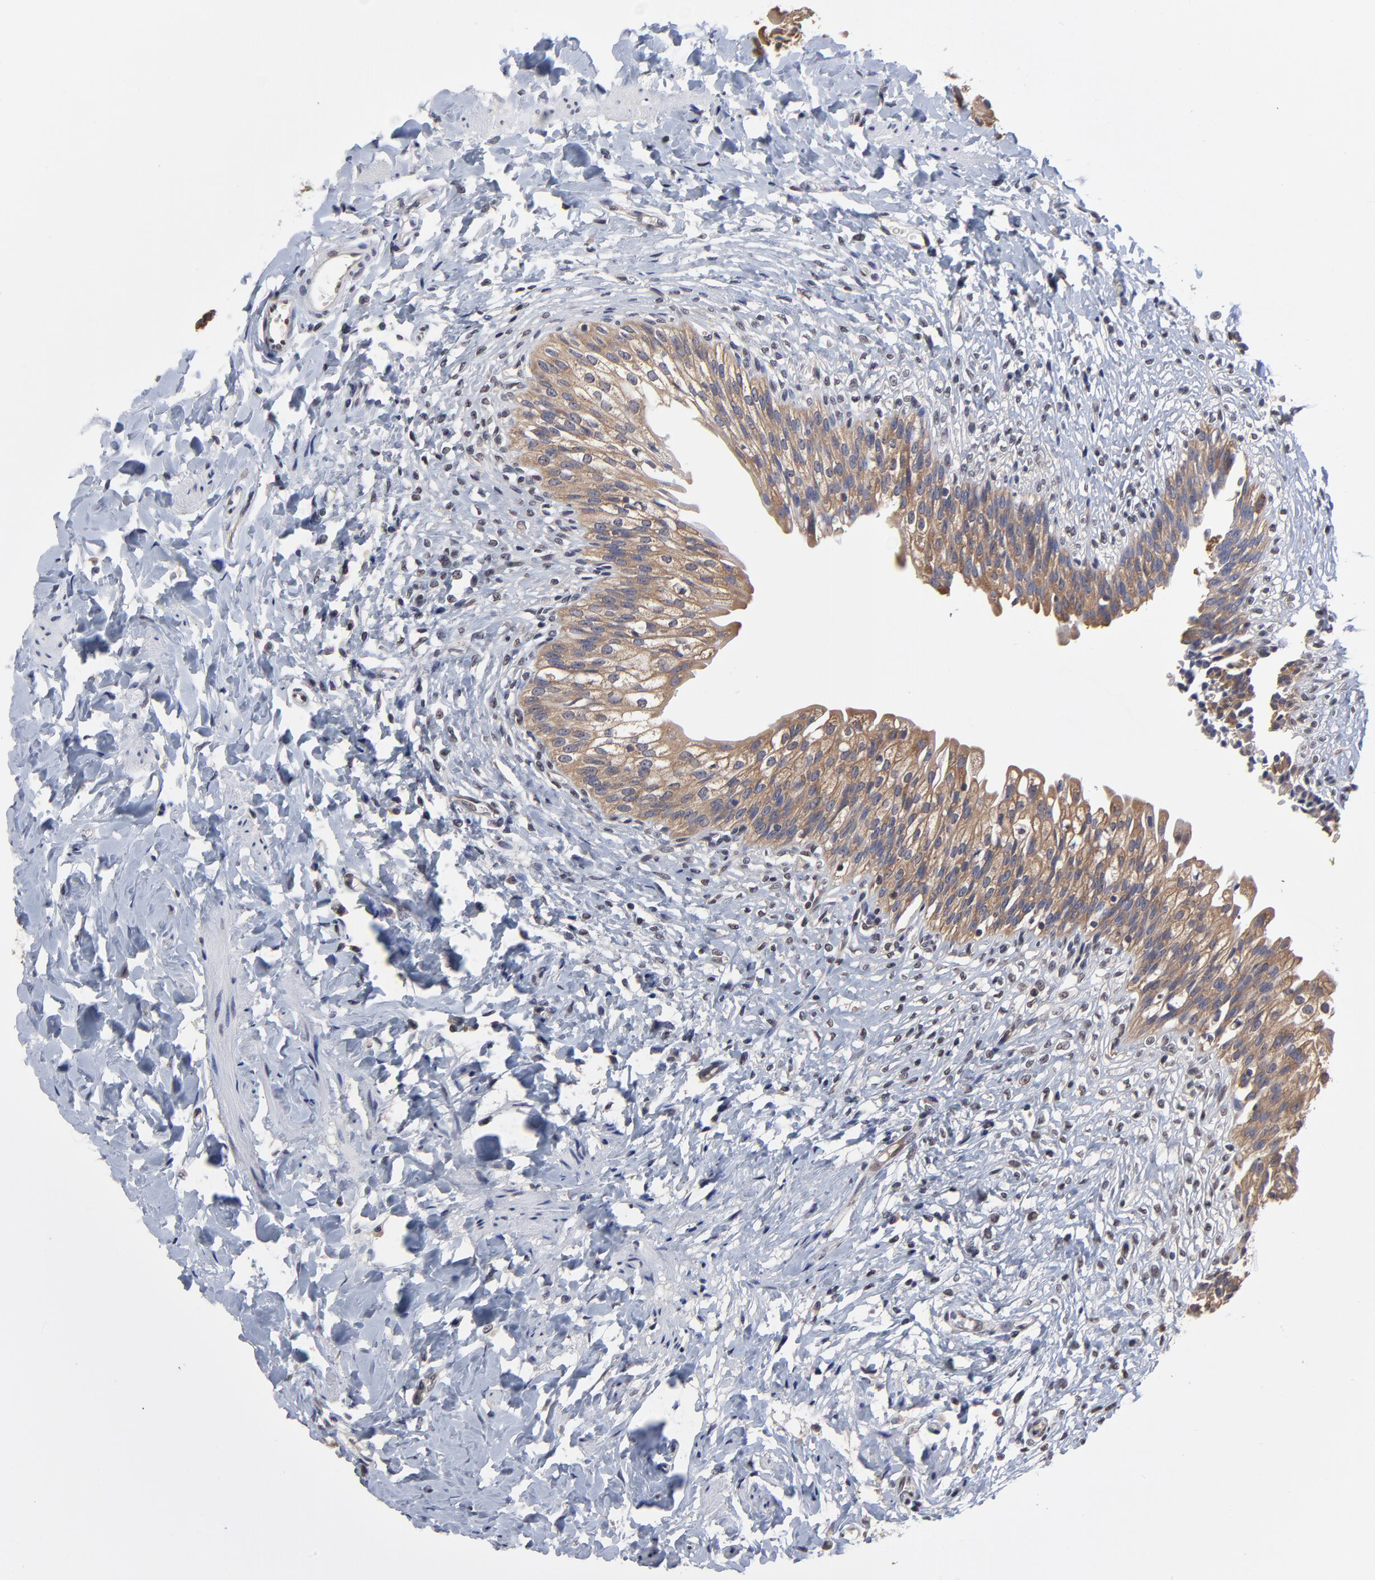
{"staining": {"intensity": "weak", "quantity": ">75%", "location": "cytoplasmic/membranous"}, "tissue": "urinary bladder", "cell_type": "Urothelial cells", "image_type": "normal", "snomed": [{"axis": "morphology", "description": "Normal tissue, NOS"}, {"axis": "morphology", "description": "Inflammation, NOS"}, {"axis": "topography", "description": "Urinary bladder"}], "caption": "A high-resolution histopathology image shows immunohistochemistry staining of normal urinary bladder, which exhibits weak cytoplasmic/membranous staining in about >75% of urothelial cells. The staining was performed using DAB to visualize the protein expression in brown, while the nuclei were stained in blue with hematoxylin (Magnification: 20x).", "gene": "CCT2", "patient": {"sex": "female", "age": 80}}